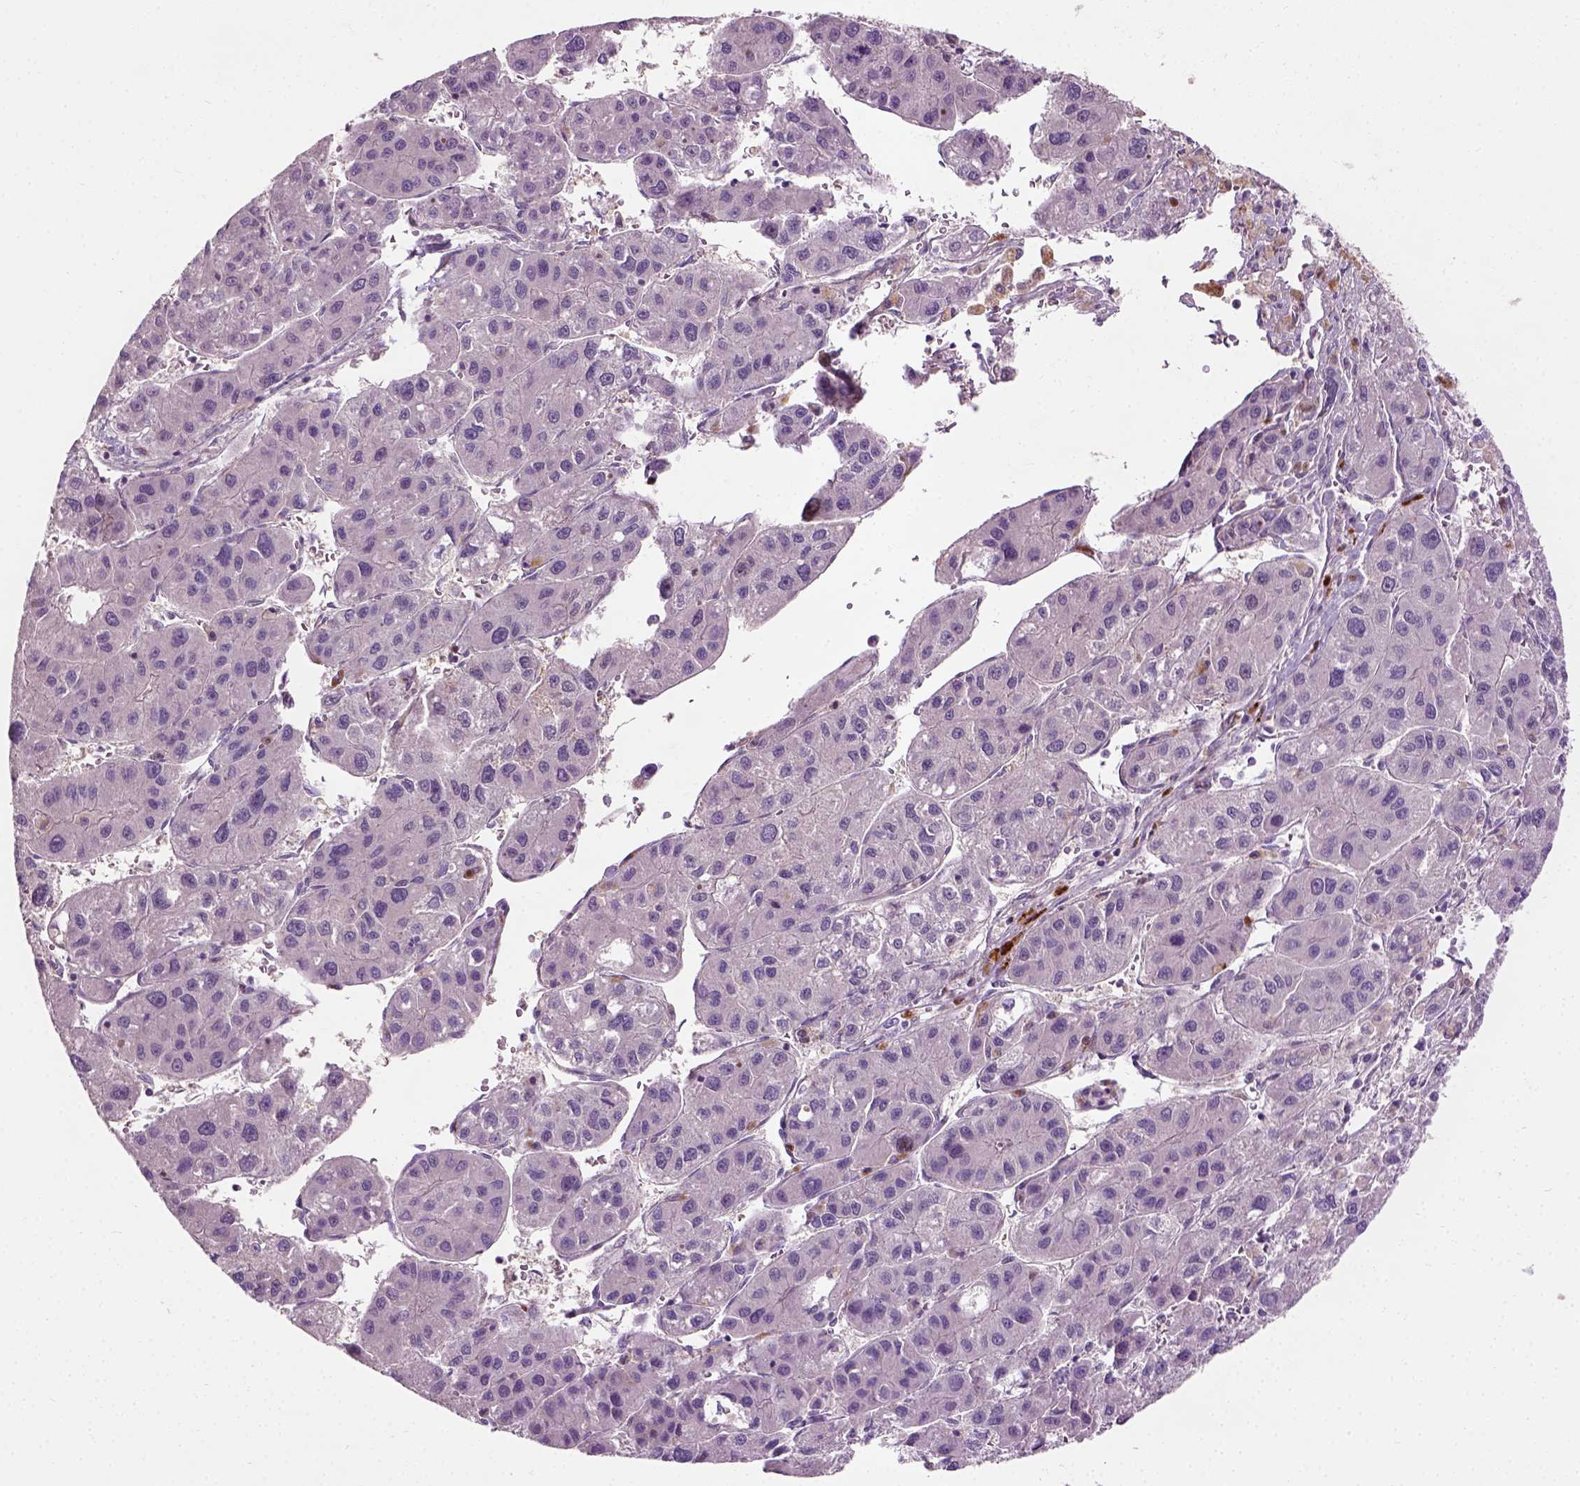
{"staining": {"intensity": "negative", "quantity": "none", "location": "none"}, "tissue": "liver cancer", "cell_type": "Tumor cells", "image_type": "cancer", "snomed": [{"axis": "morphology", "description": "Carcinoma, Hepatocellular, NOS"}, {"axis": "topography", "description": "Liver"}], "caption": "DAB (3,3'-diaminobenzidine) immunohistochemical staining of liver hepatocellular carcinoma exhibits no significant staining in tumor cells. (Brightfield microscopy of DAB immunohistochemistry at high magnification).", "gene": "PKP3", "patient": {"sex": "male", "age": 73}}